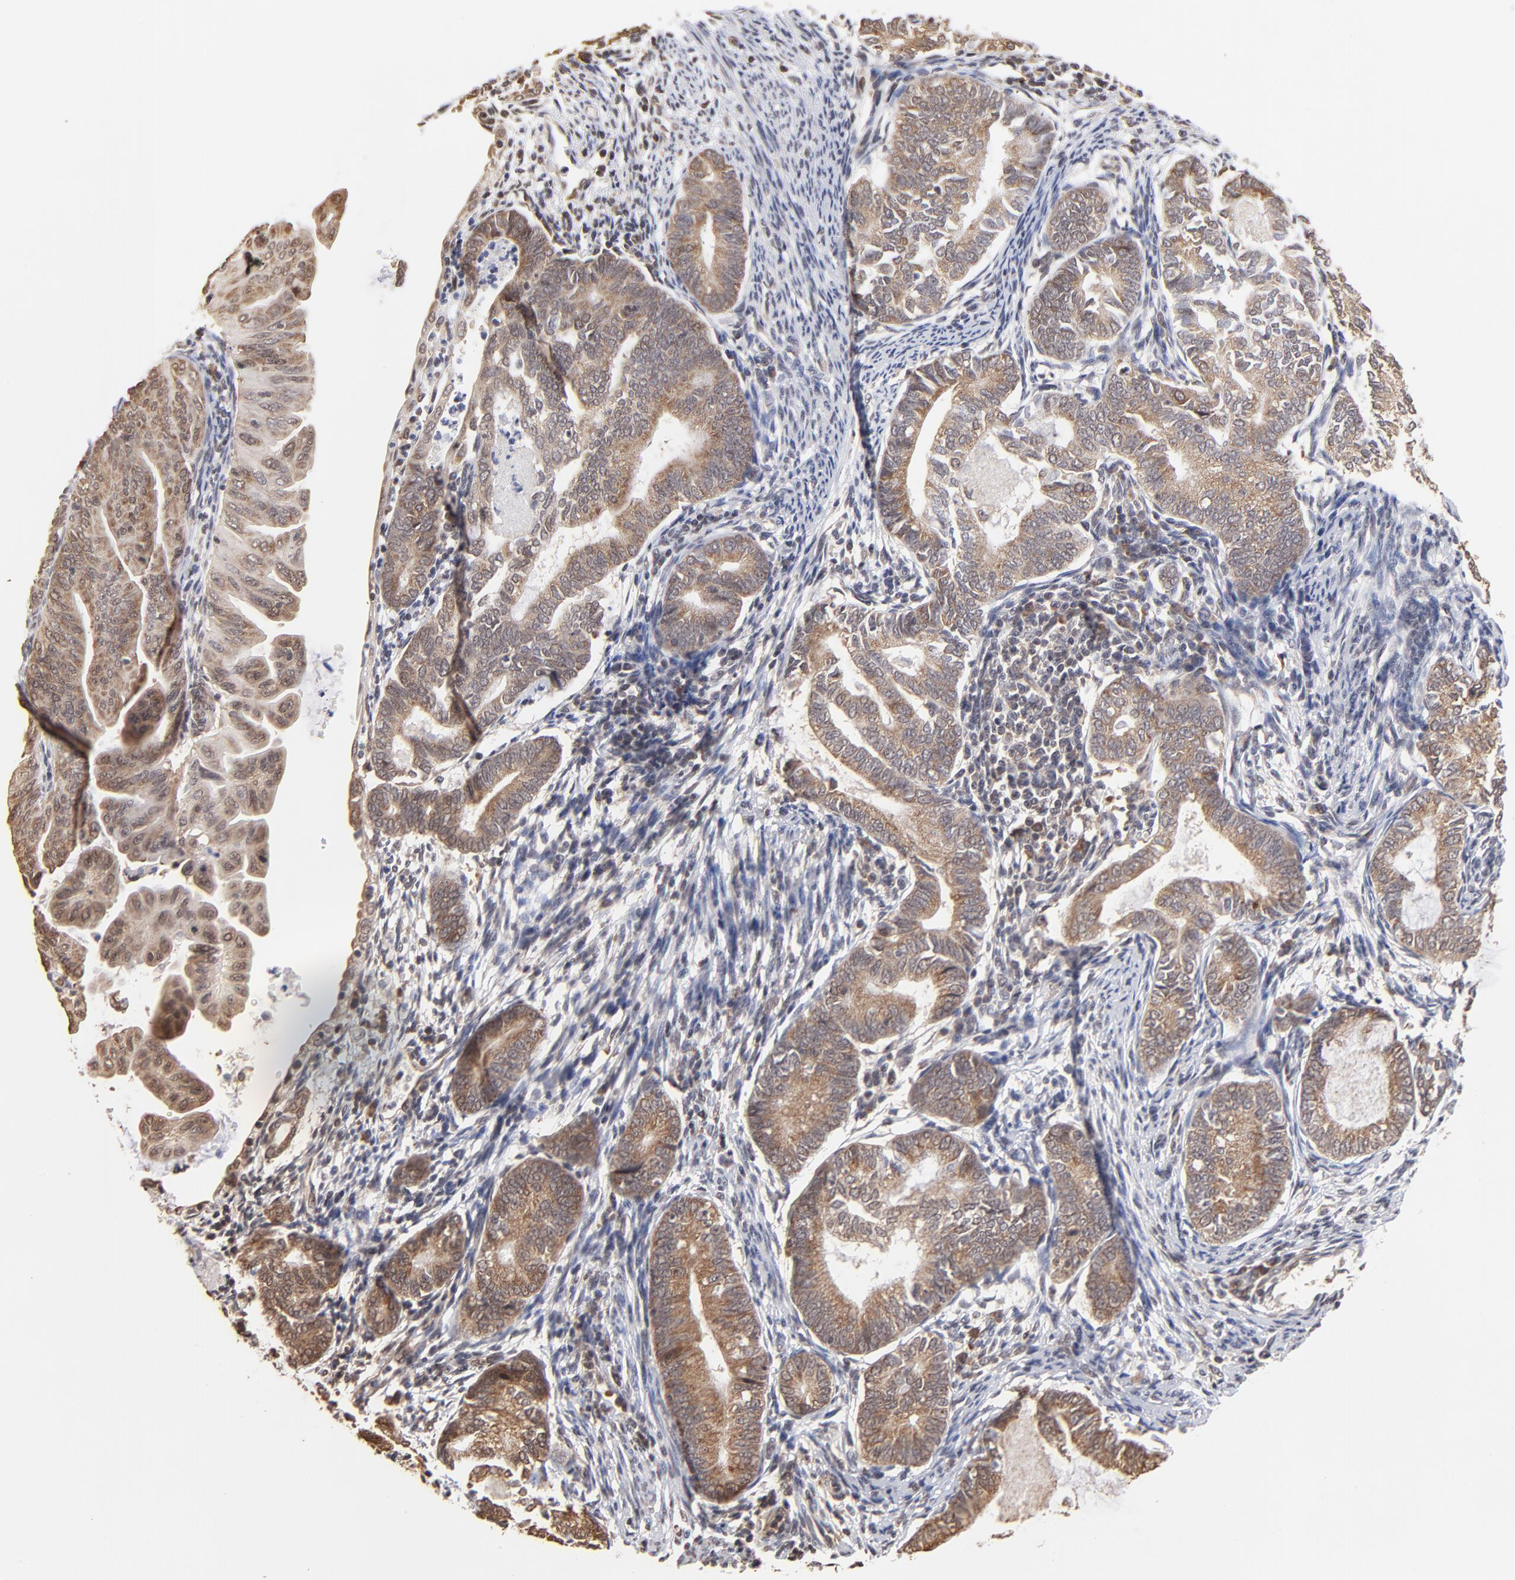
{"staining": {"intensity": "moderate", "quantity": ">75%", "location": "cytoplasmic/membranous"}, "tissue": "endometrial cancer", "cell_type": "Tumor cells", "image_type": "cancer", "snomed": [{"axis": "morphology", "description": "Adenocarcinoma, NOS"}, {"axis": "topography", "description": "Endometrium"}], "caption": "Human endometrial cancer (adenocarcinoma) stained for a protein (brown) reveals moderate cytoplasmic/membranous positive staining in approximately >75% of tumor cells.", "gene": "BRPF1", "patient": {"sex": "female", "age": 63}}